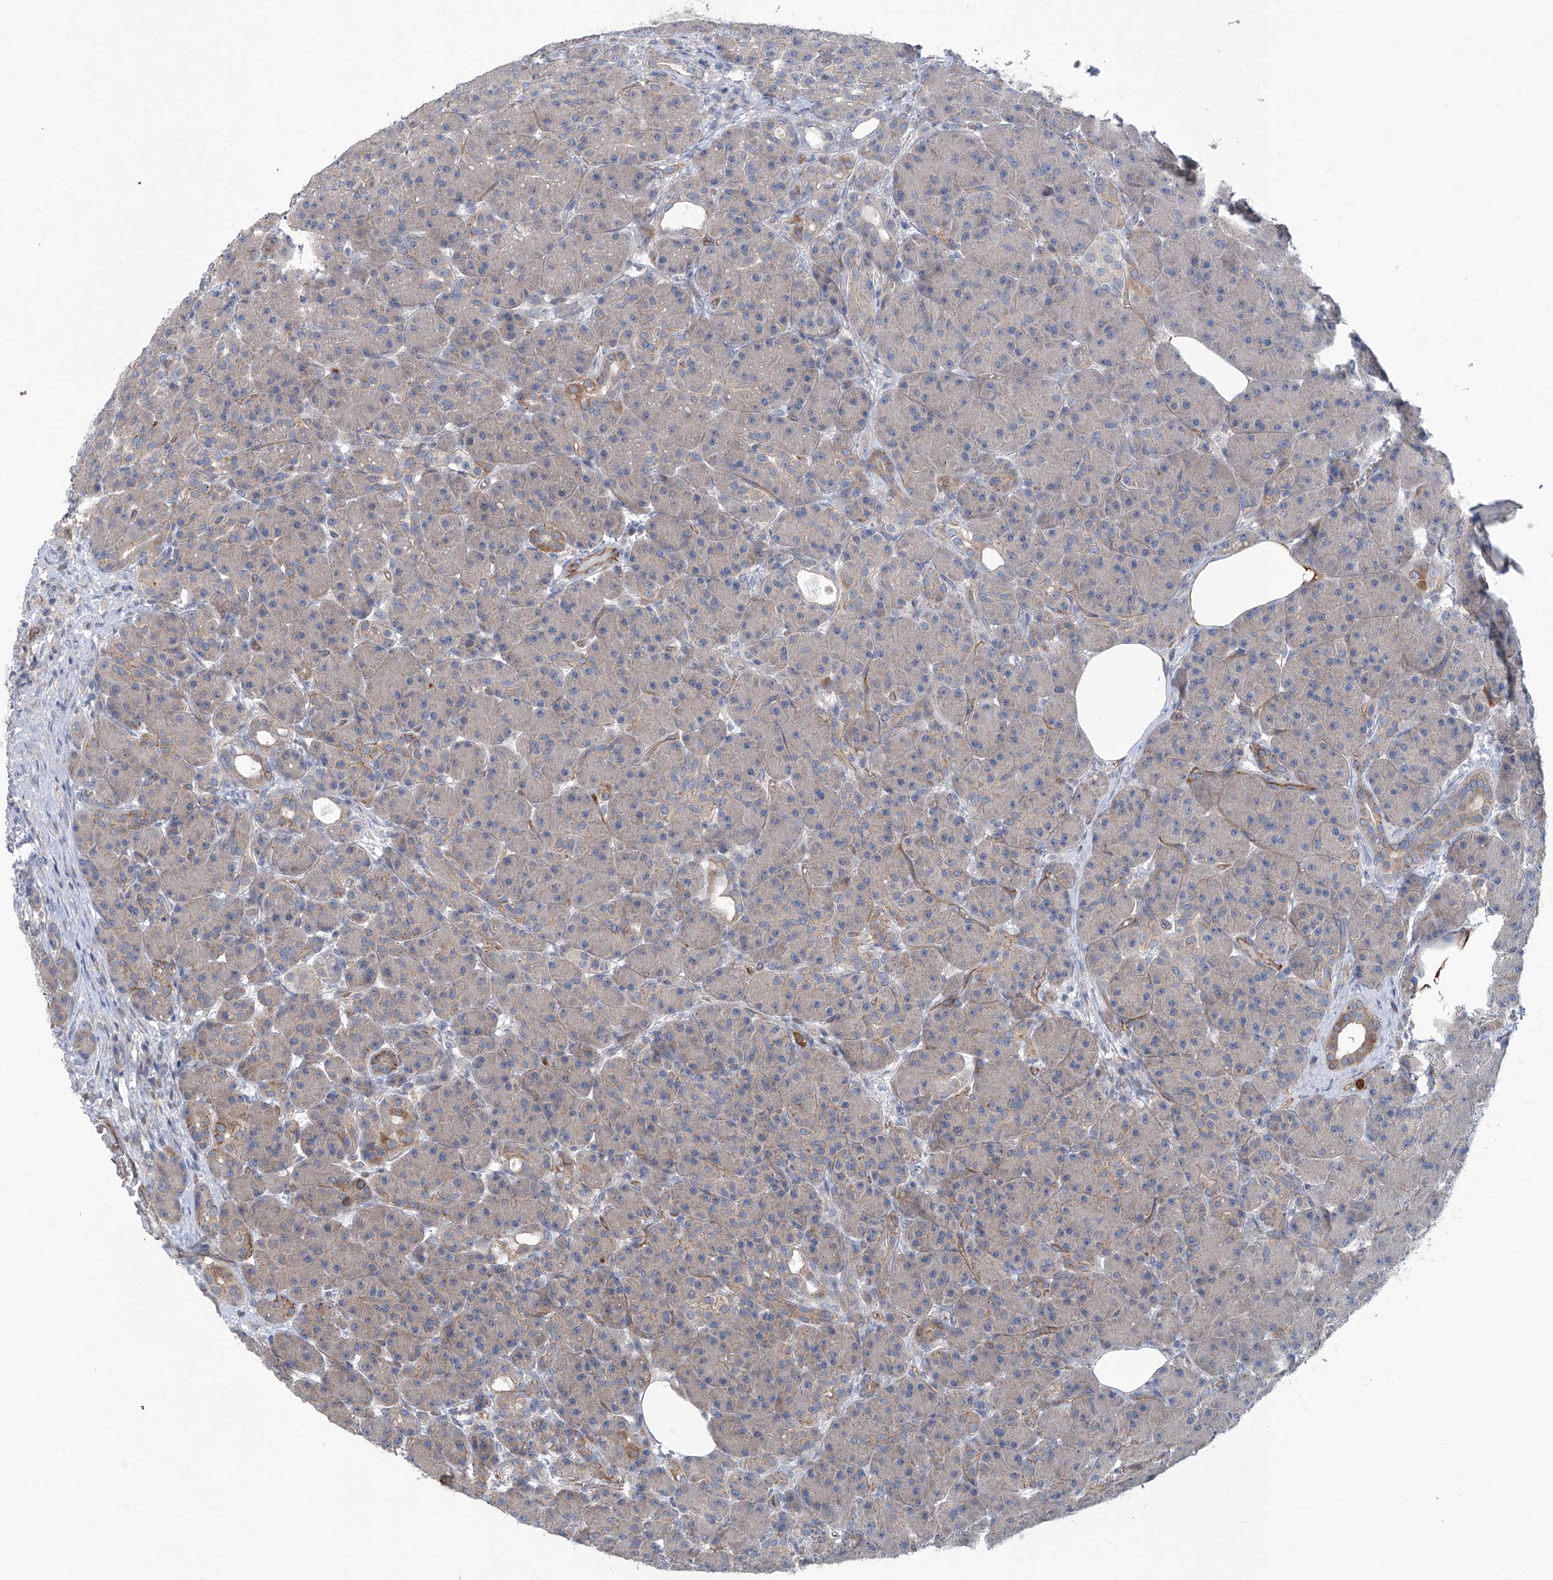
{"staining": {"intensity": "moderate", "quantity": "<25%", "location": "cytoplasmic/membranous"}, "tissue": "pancreas", "cell_type": "Exocrine glandular cells", "image_type": "normal", "snomed": [{"axis": "morphology", "description": "Normal tissue, NOS"}, {"axis": "topography", "description": "Pancreas"}], "caption": "Brown immunohistochemical staining in benign human pancreas reveals moderate cytoplasmic/membranous positivity in about <25% of exocrine glandular cells. (DAB (3,3'-diaminobenzidine) IHC with brightfield microscopy, high magnification).", "gene": "EIF2D", "patient": {"sex": "male", "age": 63}}